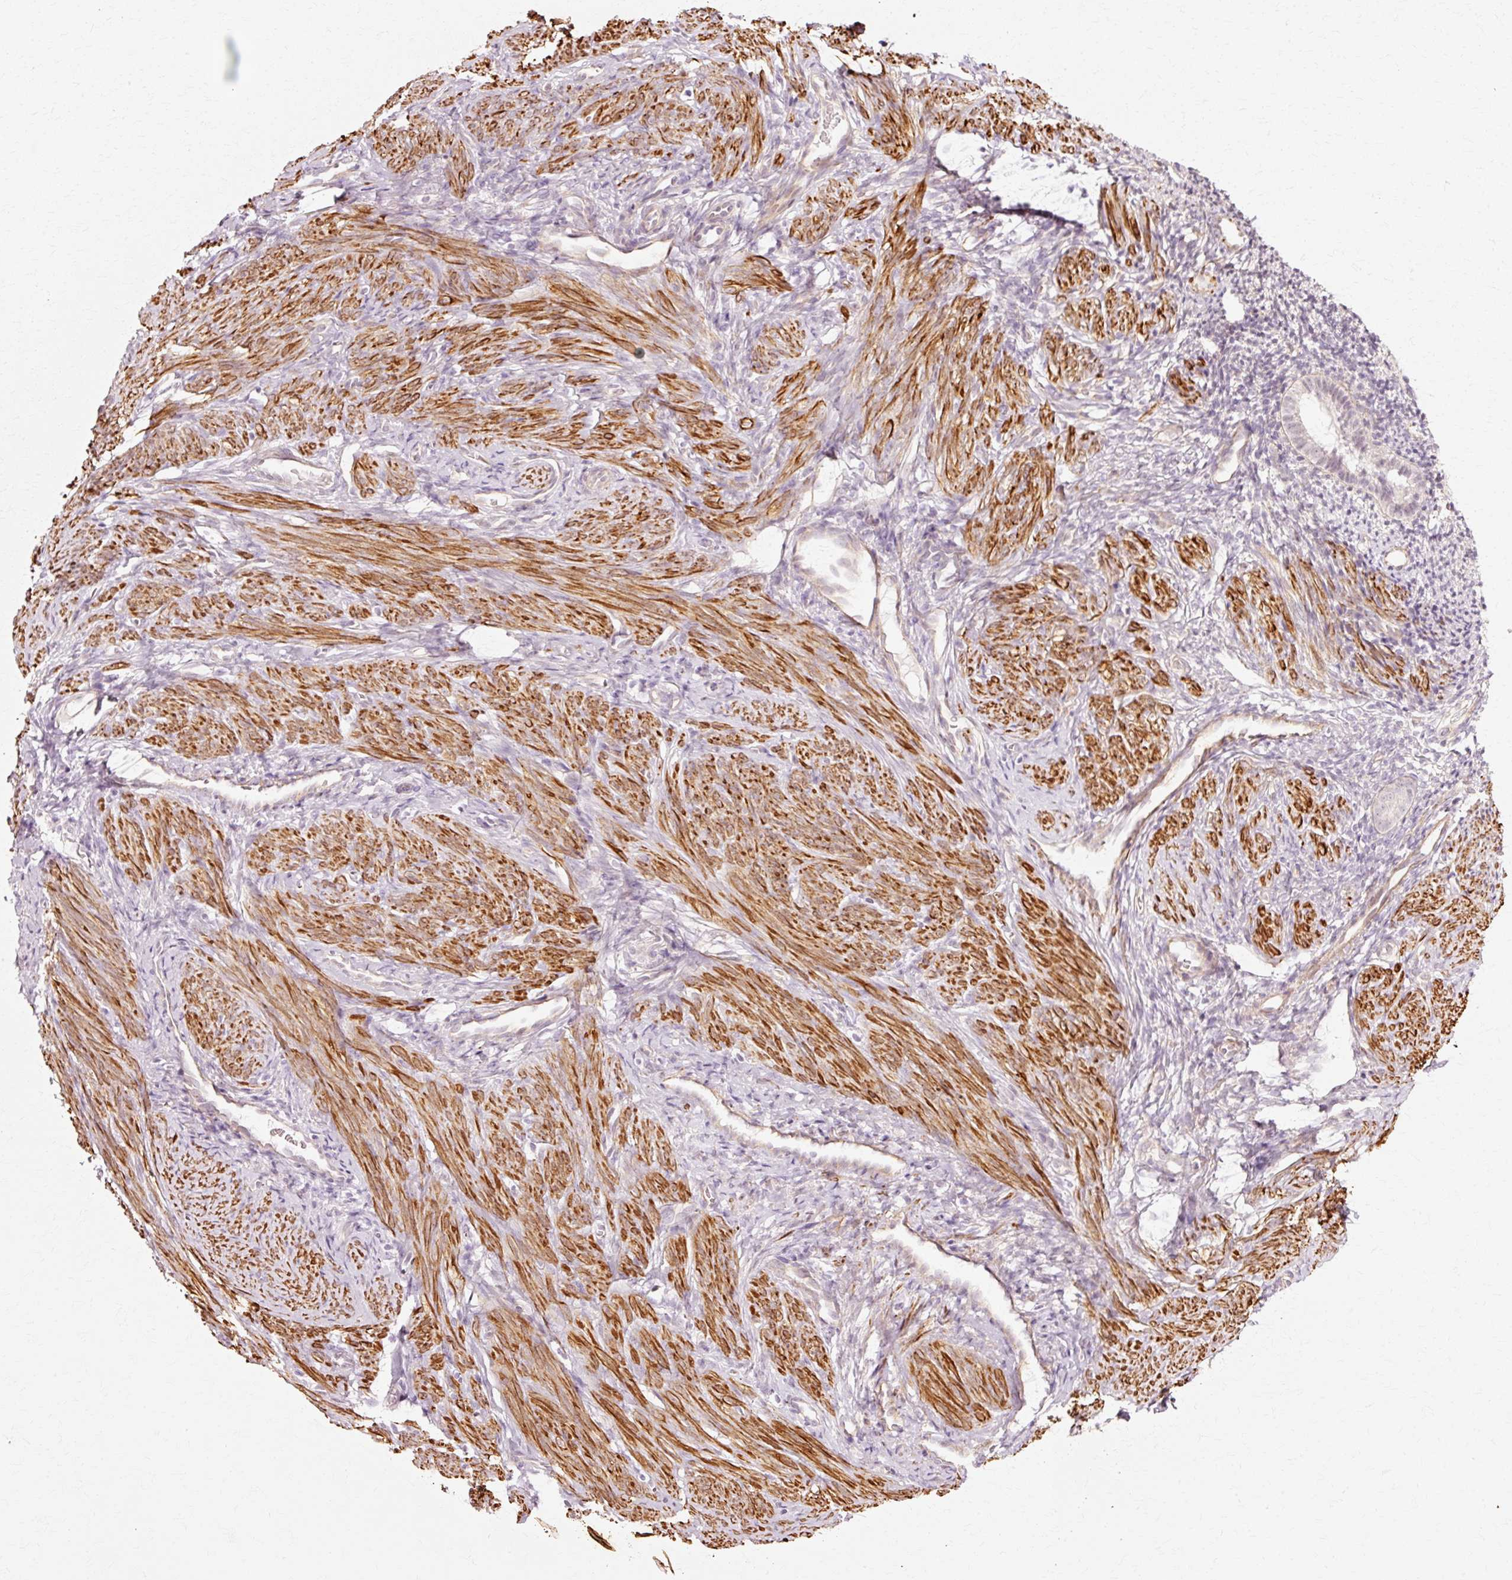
{"staining": {"intensity": "moderate", "quantity": "<25%", "location": "cytoplasmic/membranous"}, "tissue": "endometrium", "cell_type": "Cells in endometrial stroma", "image_type": "normal", "snomed": [{"axis": "morphology", "description": "Normal tissue, NOS"}, {"axis": "topography", "description": "Endometrium"}], "caption": "Immunohistochemistry (IHC) of normal endometrium reveals low levels of moderate cytoplasmic/membranous positivity in about <25% of cells in endometrial stroma.", "gene": "RANBP2", "patient": {"sex": "female", "age": 39}}